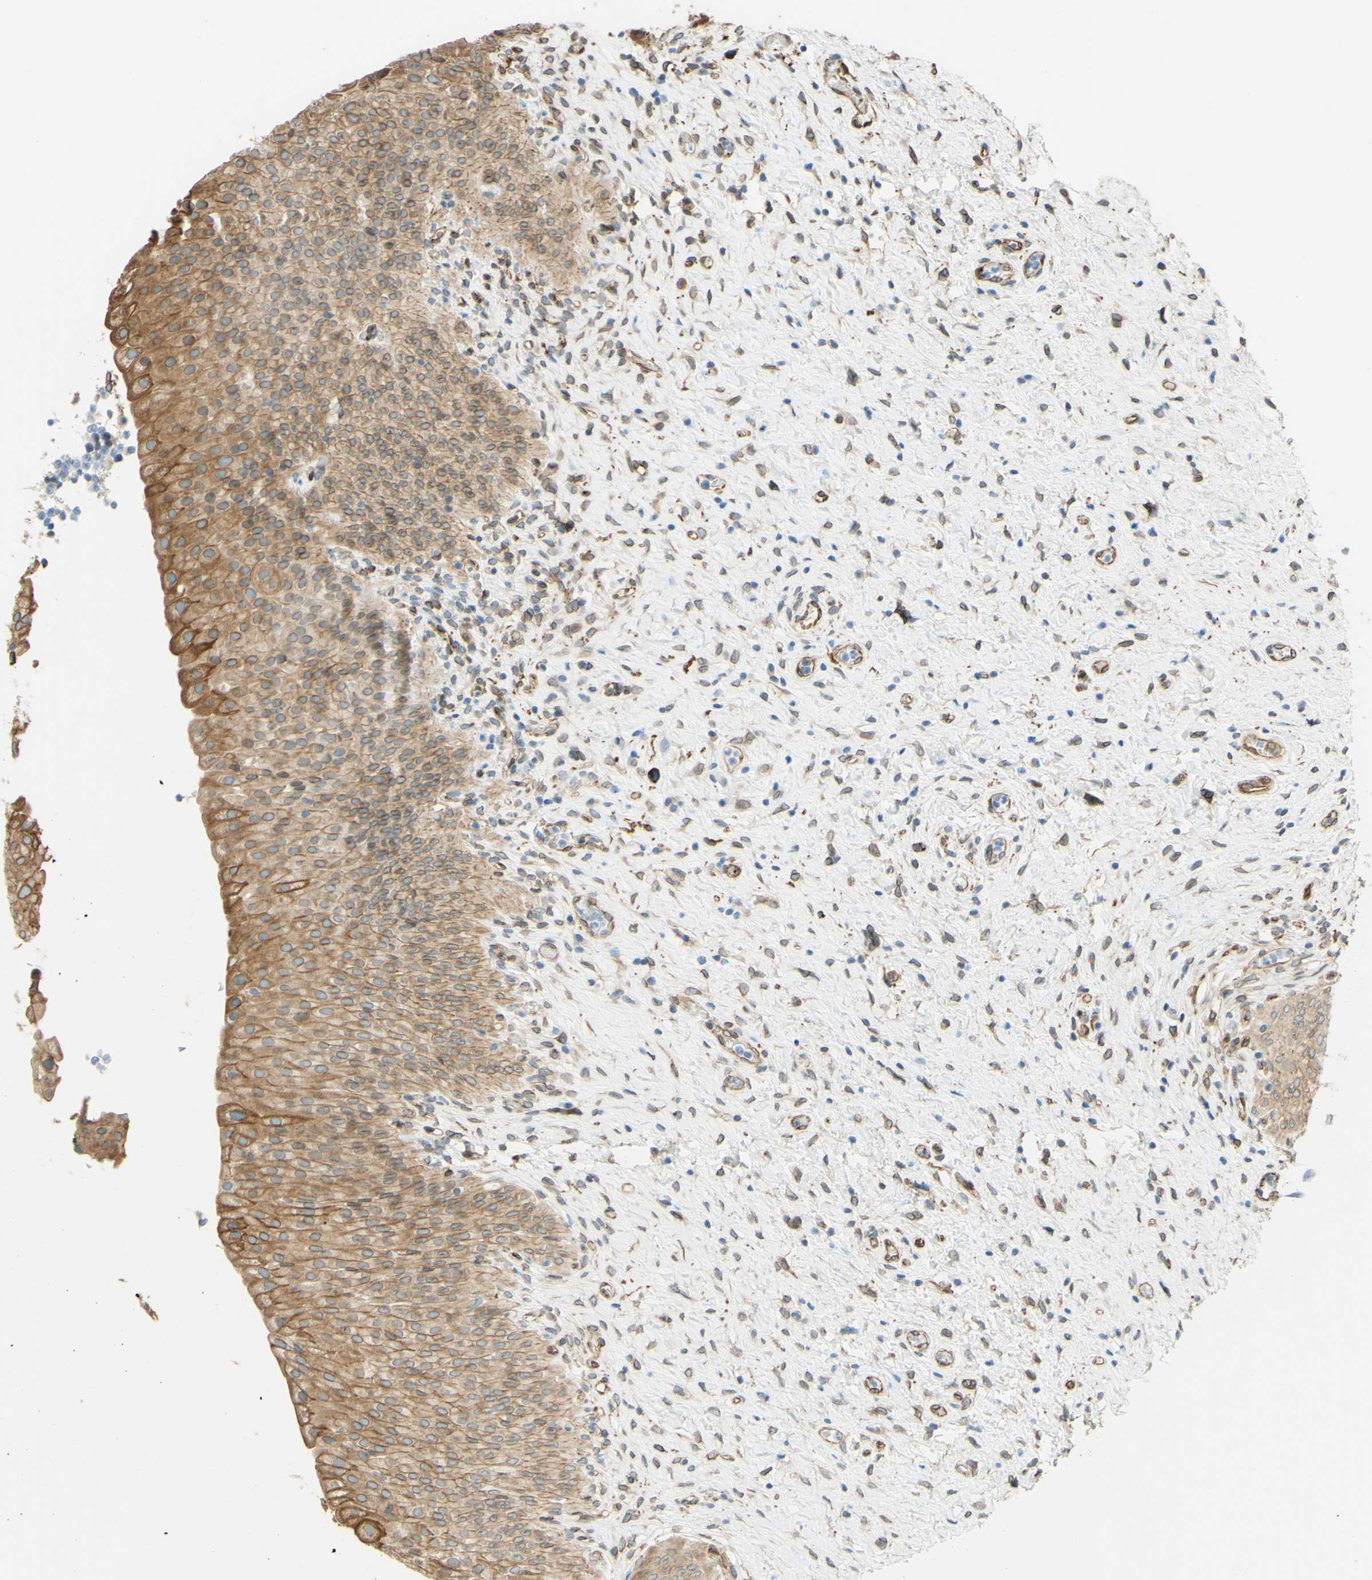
{"staining": {"intensity": "moderate", "quantity": "25%-75%", "location": "cytoplasmic/membranous,nuclear"}, "tissue": "urinary bladder", "cell_type": "Urothelial cells", "image_type": "normal", "snomed": [{"axis": "morphology", "description": "Normal tissue, NOS"}, {"axis": "morphology", "description": "Urothelial carcinoma, High grade"}, {"axis": "topography", "description": "Urinary bladder"}], "caption": "Immunohistochemistry (IHC) photomicrograph of benign urinary bladder: urinary bladder stained using immunohistochemistry (IHC) reveals medium levels of moderate protein expression localized specifically in the cytoplasmic/membranous,nuclear of urothelial cells, appearing as a cytoplasmic/membranous,nuclear brown color.", "gene": "ENDOD1", "patient": {"sex": "male", "age": 46}}